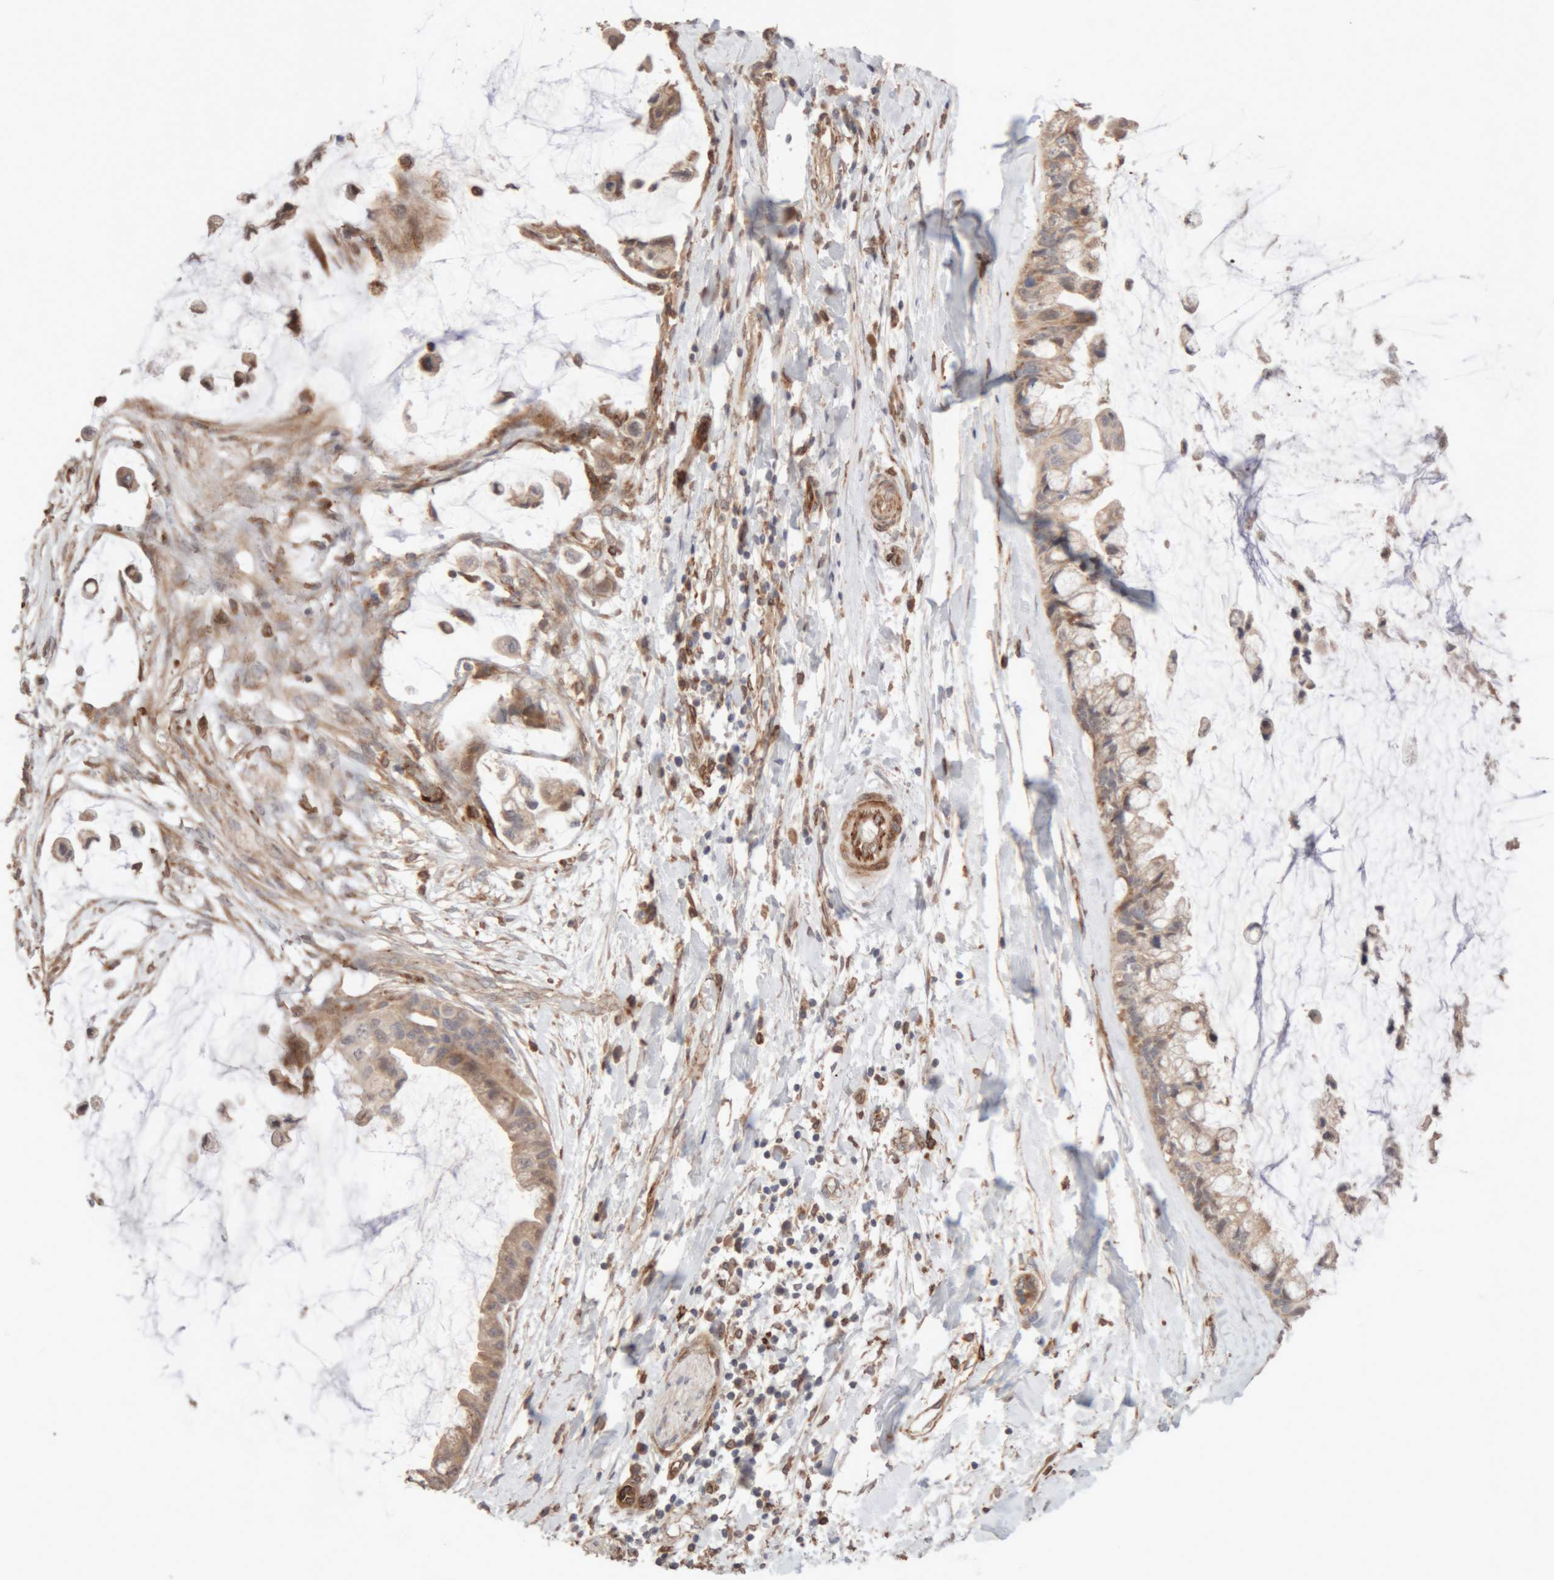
{"staining": {"intensity": "weak", "quantity": ">75%", "location": "cytoplasmic/membranous"}, "tissue": "ovarian cancer", "cell_type": "Tumor cells", "image_type": "cancer", "snomed": [{"axis": "morphology", "description": "Cystadenocarcinoma, mucinous, NOS"}, {"axis": "topography", "description": "Ovary"}], "caption": "Ovarian mucinous cystadenocarcinoma was stained to show a protein in brown. There is low levels of weak cytoplasmic/membranous staining in about >75% of tumor cells.", "gene": "RAB32", "patient": {"sex": "female", "age": 39}}